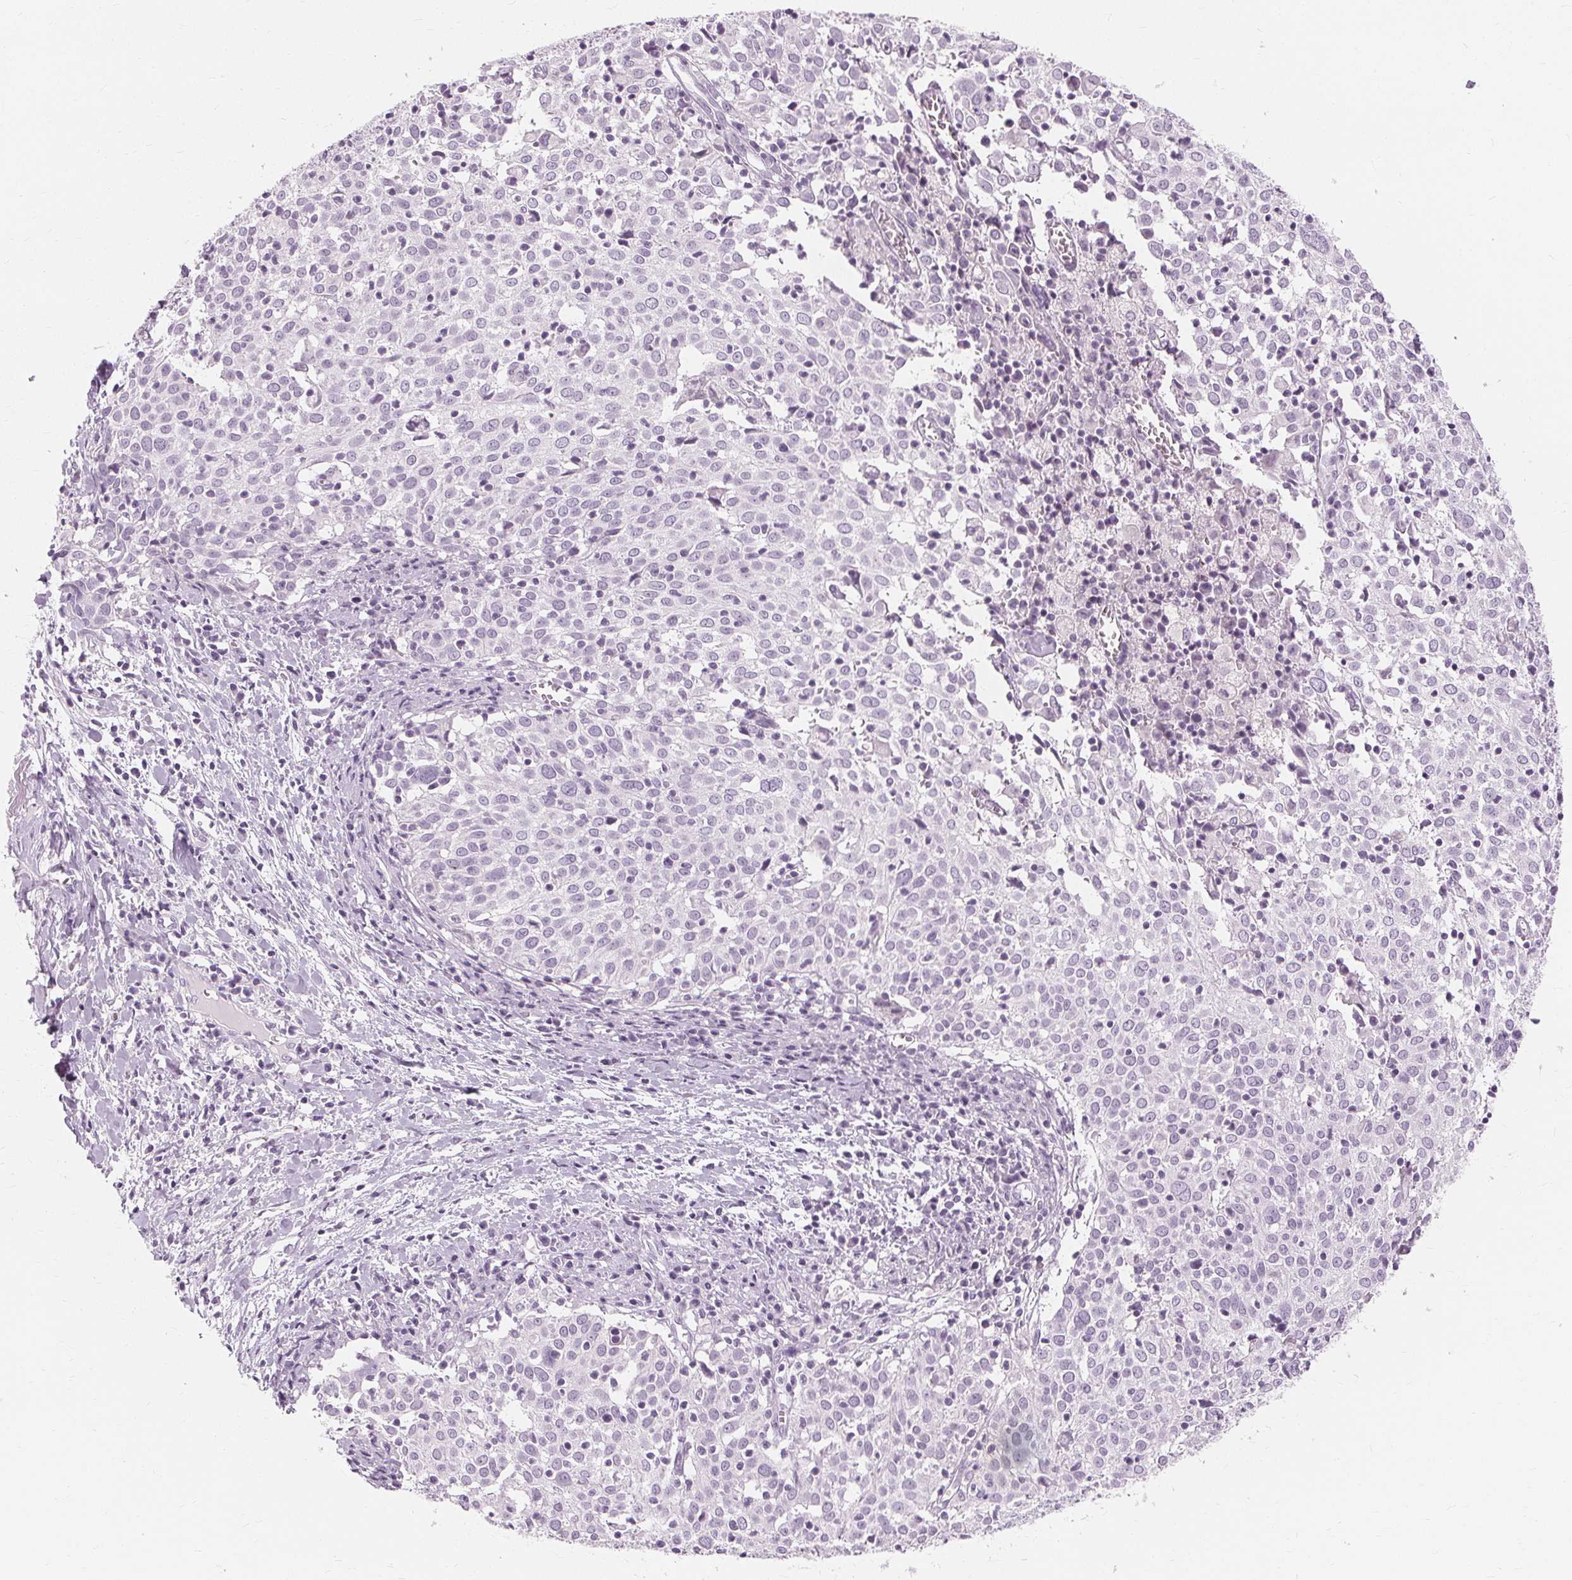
{"staining": {"intensity": "negative", "quantity": "none", "location": "none"}, "tissue": "cervical cancer", "cell_type": "Tumor cells", "image_type": "cancer", "snomed": [{"axis": "morphology", "description": "Squamous cell carcinoma, NOS"}, {"axis": "topography", "description": "Cervix"}], "caption": "IHC of squamous cell carcinoma (cervical) exhibits no expression in tumor cells.", "gene": "MUC12", "patient": {"sex": "female", "age": 39}}